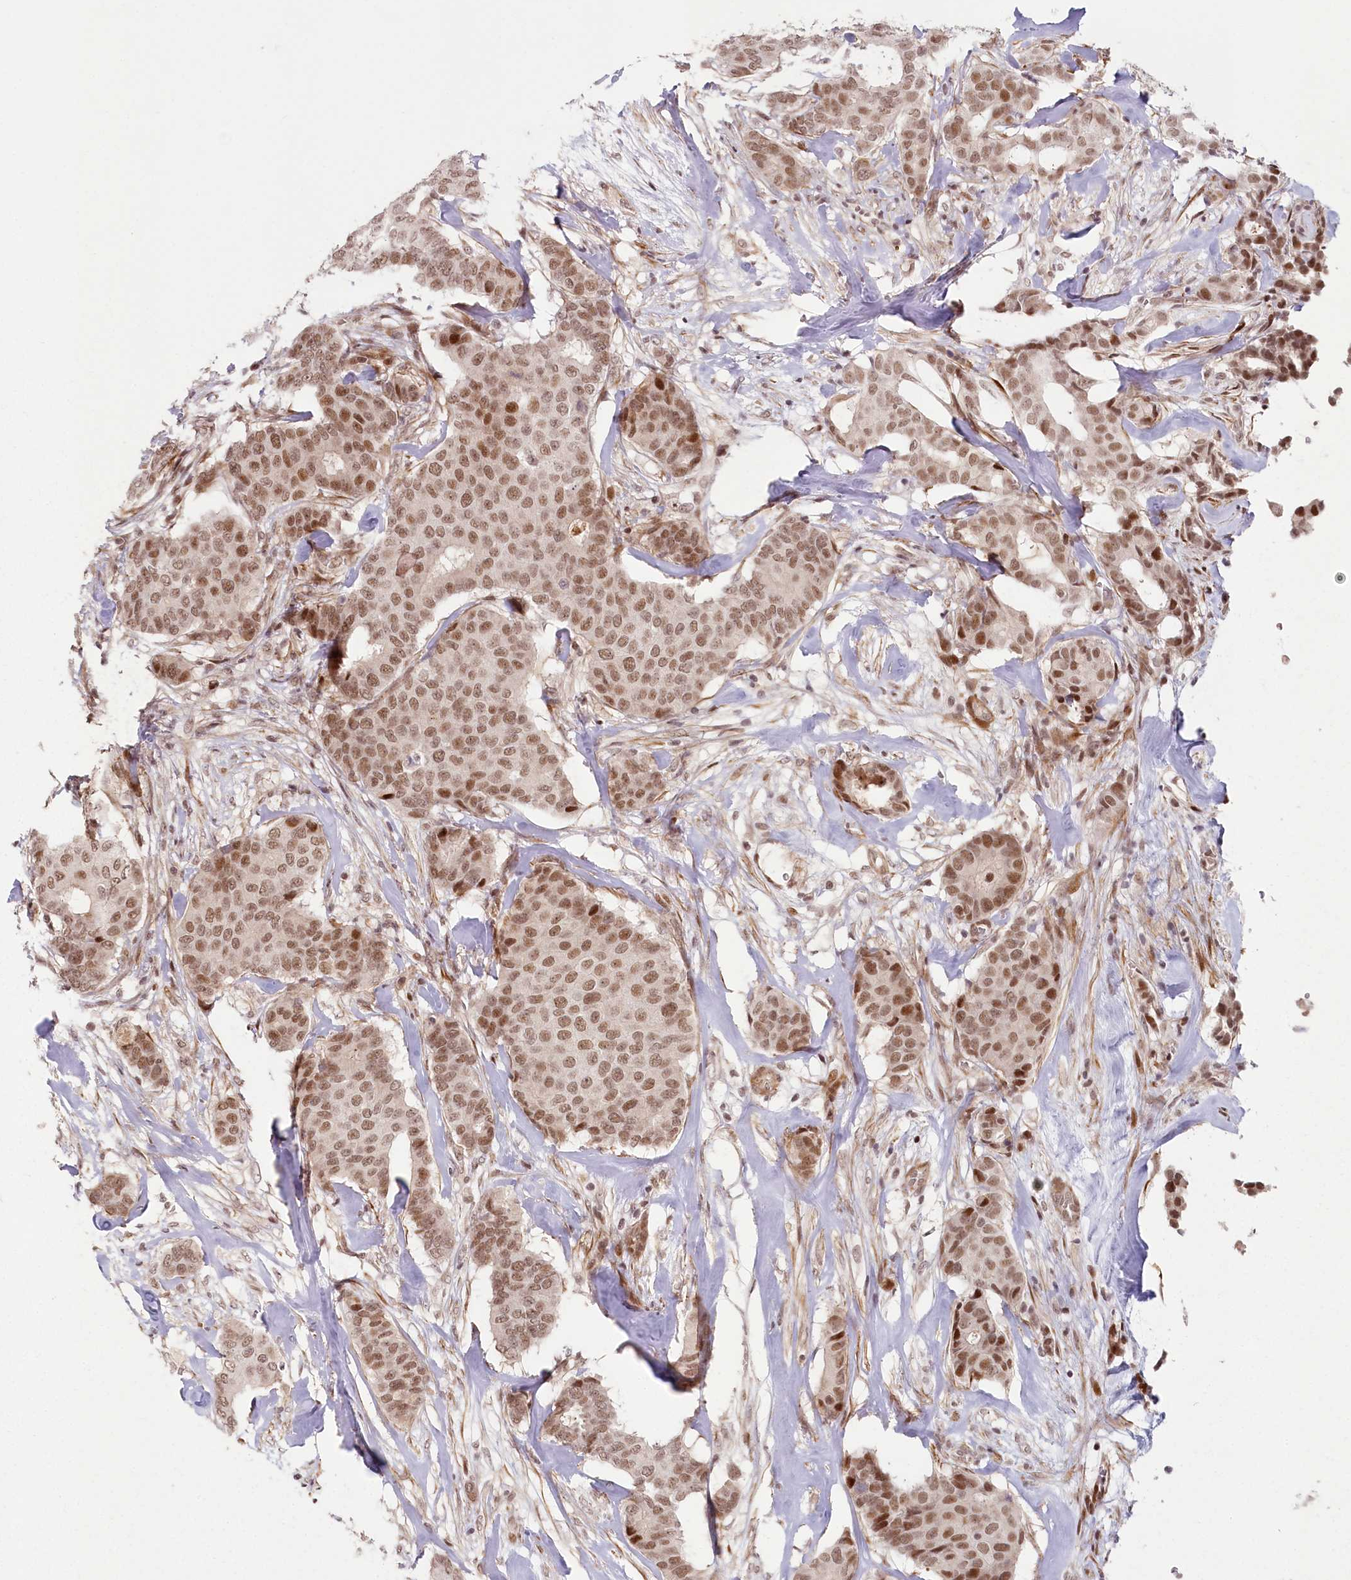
{"staining": {"intensity": "moderate", "quantity": ">75%", "location": "nuclear"}, "tissue": "breast cancer", "cell_type": "Tumor cells", "image_type": "cancer", "snomed": [{"axis": "morphology", "description": "Duct carcinoma"}, {"axis": "topography", "description": "Breast"}], "caption": "An image of human invasive ductal carcinoma (breast) stained for a protein exhibits moderate nuclear brown staining in tumor cells.", "gene": "FAM204A", "patient": {"sex": "female", "age": 75}}